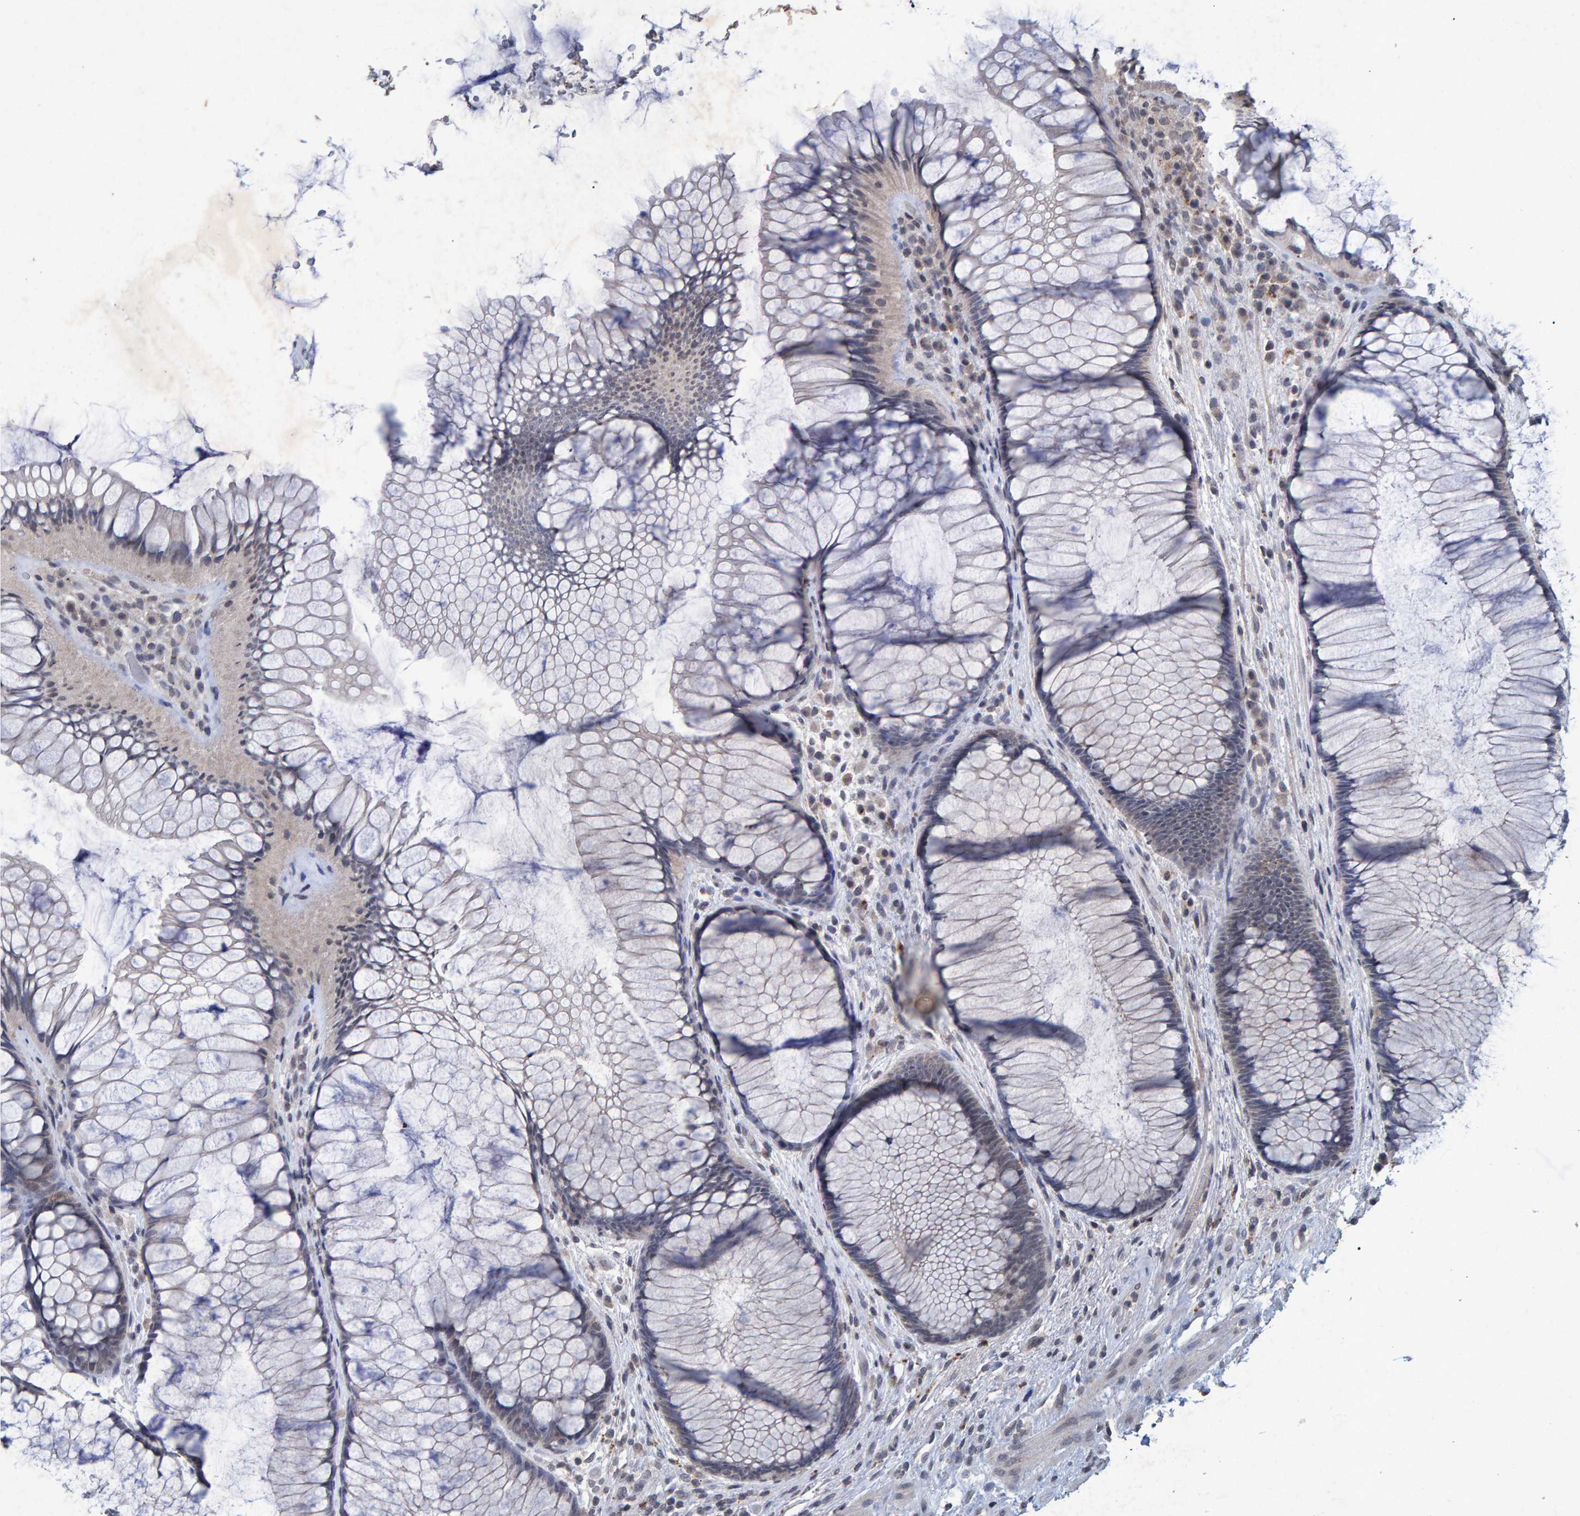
{"staining": {"intensity": "negative", "quantity": "none", "location": "none"}, "tissue": "rectum", "cell_type": "Glandular cells", "image_type": "normal", "snomed": [{"axis": "morphology", "description": "Normal tissue, NOS"}, {"axis": "topography", "description": "Rectum"}], "caption": "Immunohistochemical staining of normal rectum demonstrates no significant positivity in glandular cells.", "gene": "GALC", "patient": {"sex": "male", "age": 51}}